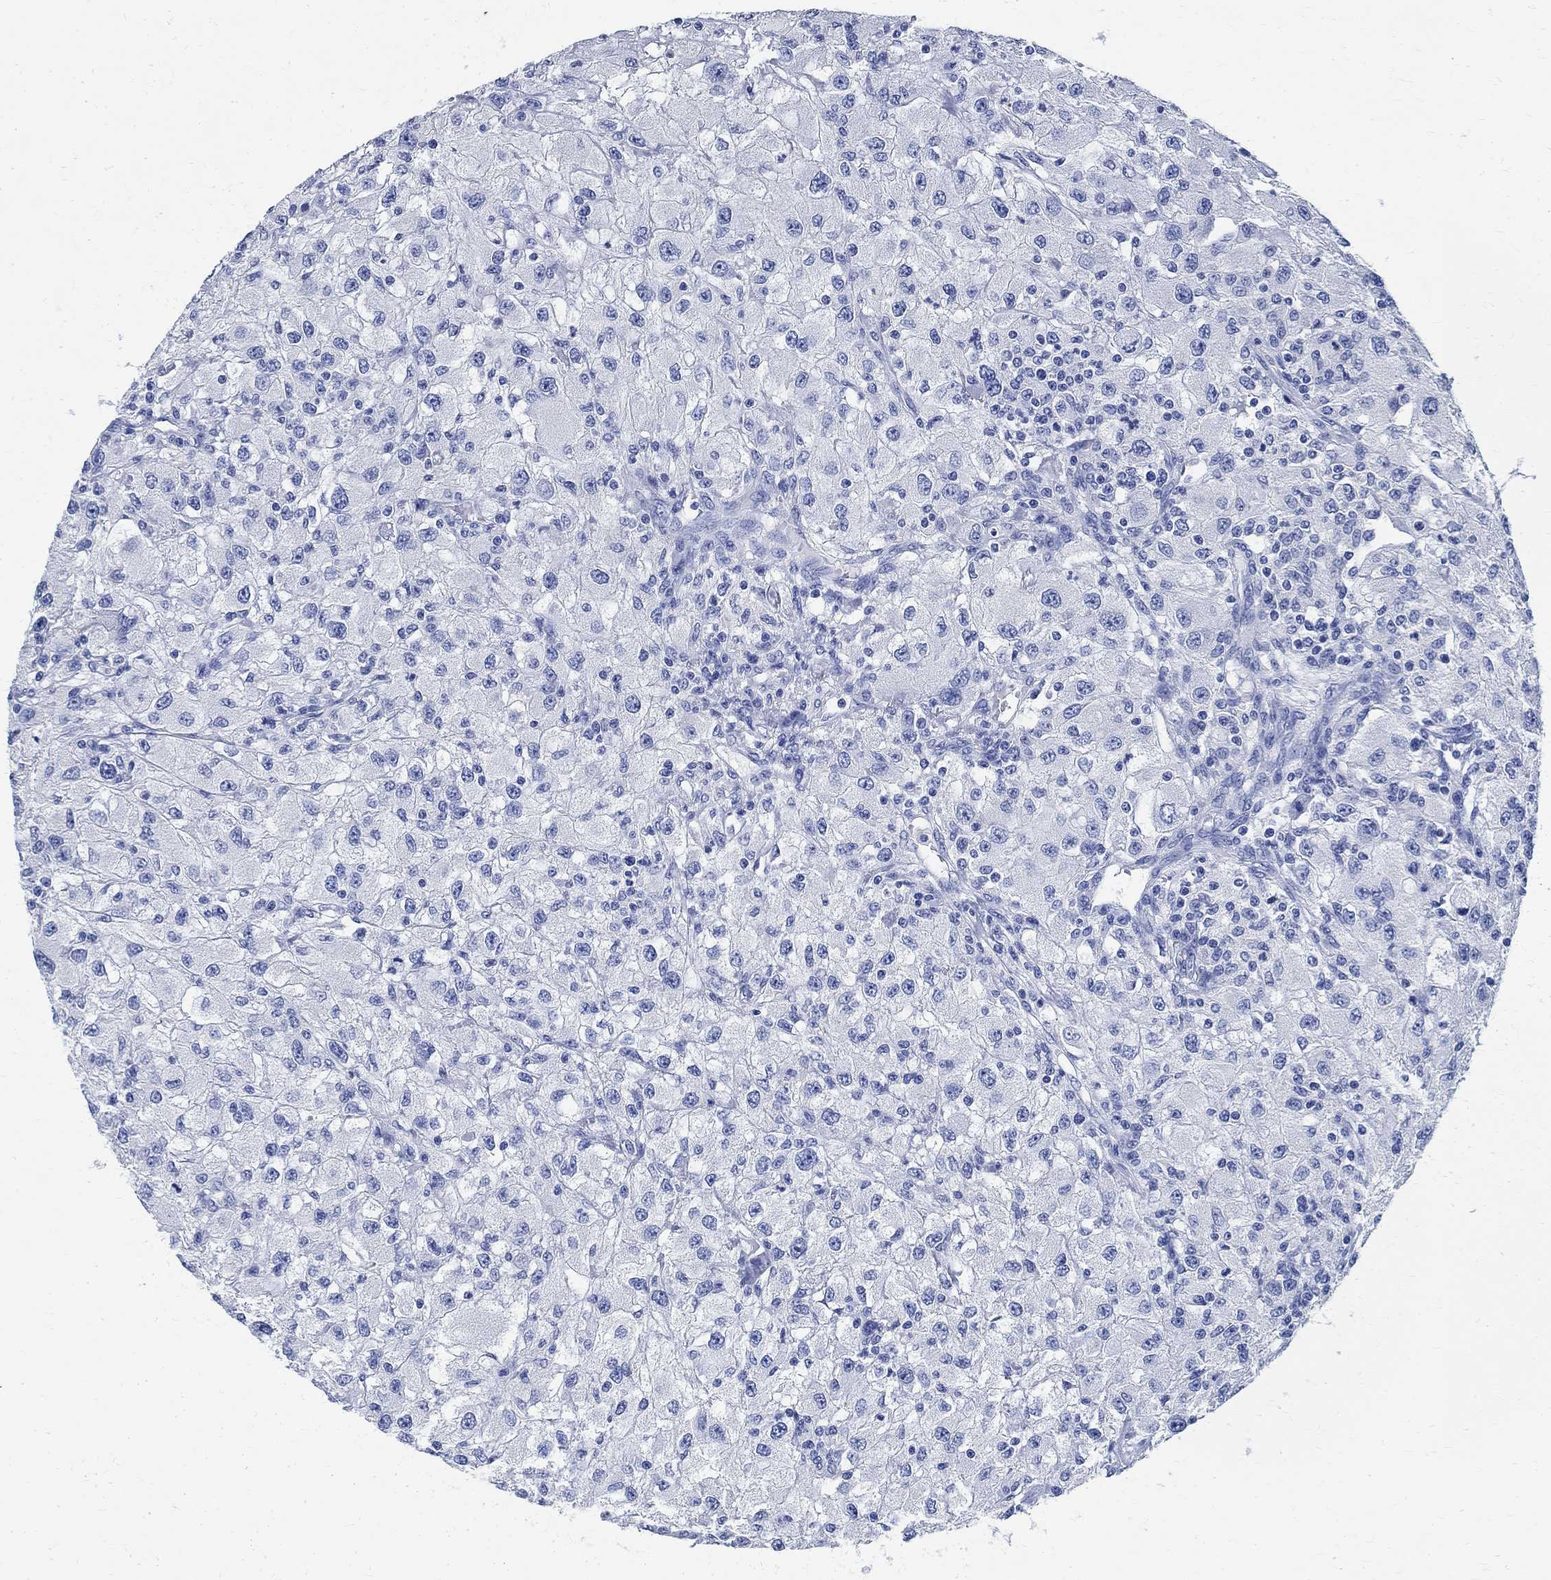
{"staining": {"intensity": "negative", "quantity": "none", "location": "none"}, "tissue": "renal cancer", "cell_type": "Tumor cells", "image_type": "cancer", "snomed": [{"axis": "morphology", "description": "Adenocarcinoma, NOS"}, {"axis": "topography", "description": "Kidney"}], "caption": "Immunohistochemistry (IHC) histopathology image of renal cancer (adenocarcinoma) stained for a protein (brown), which shows no positivity in tumor cells.", "gene": "TMEM221", "patient": {"sex": "female", "age": 67}}